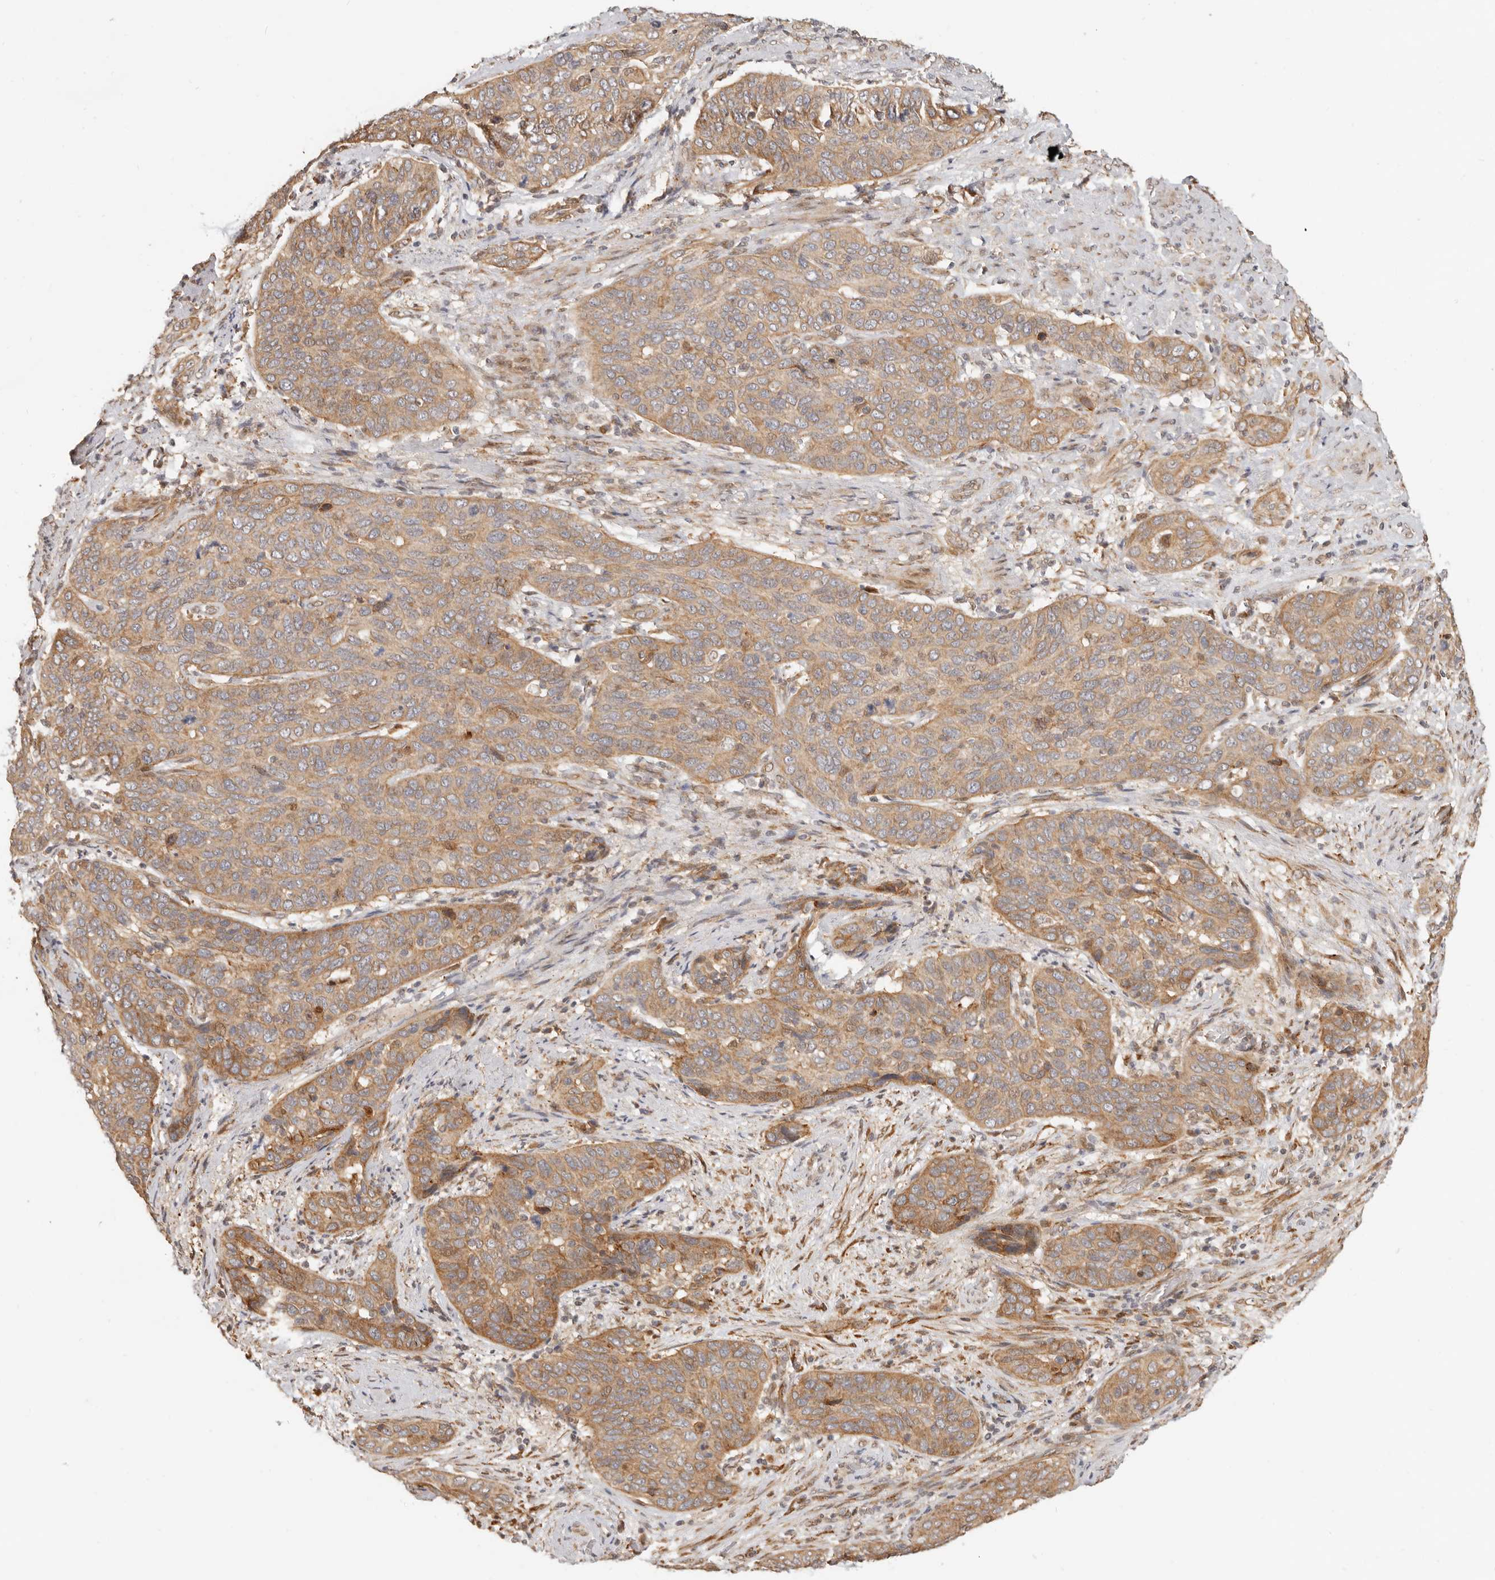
{"staining": {"intensity": "moderate", "quantity": ">75%", "location": "cytoplasmic/membranous"}, "tissue": "cervical cancer", "cell_type": "Tumor cells", "image_type": "cancer", "snomed": [{"axis": "morphology", "description": "Squamous cell carcinoma, NOS"}, {"axis": "topography", "description": "Cervix"}], "caption": "Cervical squamous cell carcinoma was stained to show a protein in brown. There is medium levels of moderate cytoplasmic/membranous positivity in about >75% of tumor cells.", "gene": "TUFT1", "patient": {"sex": "female", "age": 60}}